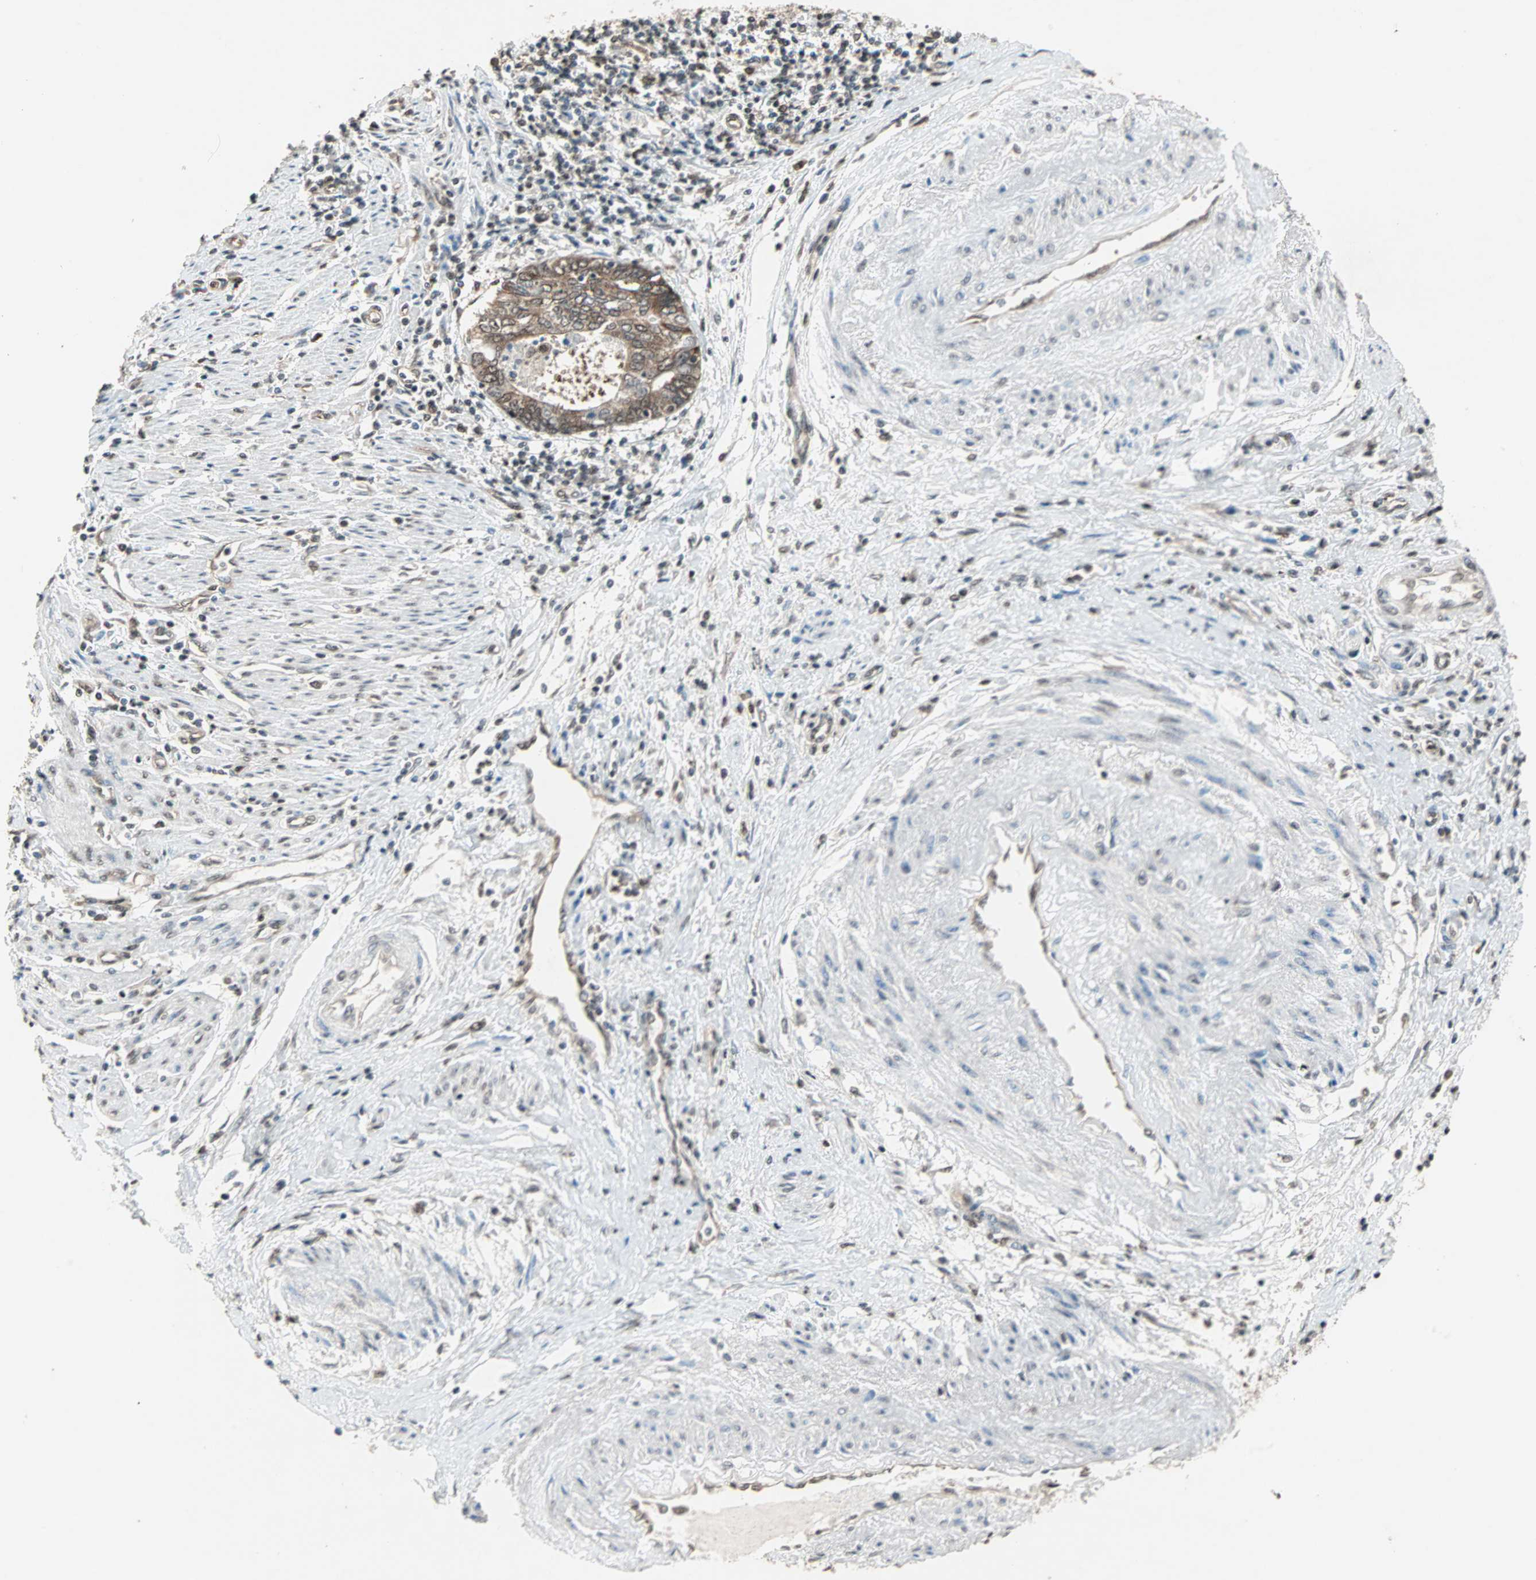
{"staining": {"intensity": "moderate", "quantity": ">75%", "location": "cytoplasmic/membranous"}, "tissue": "endometrial cancer", "cell_type": "Tumor cells", "image_type": "cancer", "snomed": [{"axis": "morphology", "description": "Adenocarcinoma, NOS"}, {"axis": "topography", "description": "Uterus"}, {"axis": "topography", "description": "Endometrium"}], "caption": "High-magnification brightfield microscopy of endometrial cancer (adenocarcinoma) stained with DAB (3,3'-diaminobenzidine) (brown) and counterstained with hematoxylin (blue). tumor cells exhibit moderate cytoplasmic/membranous staining is seen in approximately>75% of cells.", "gene": "DAZAP1", "patient": {"sex": "female", "age": 70}}